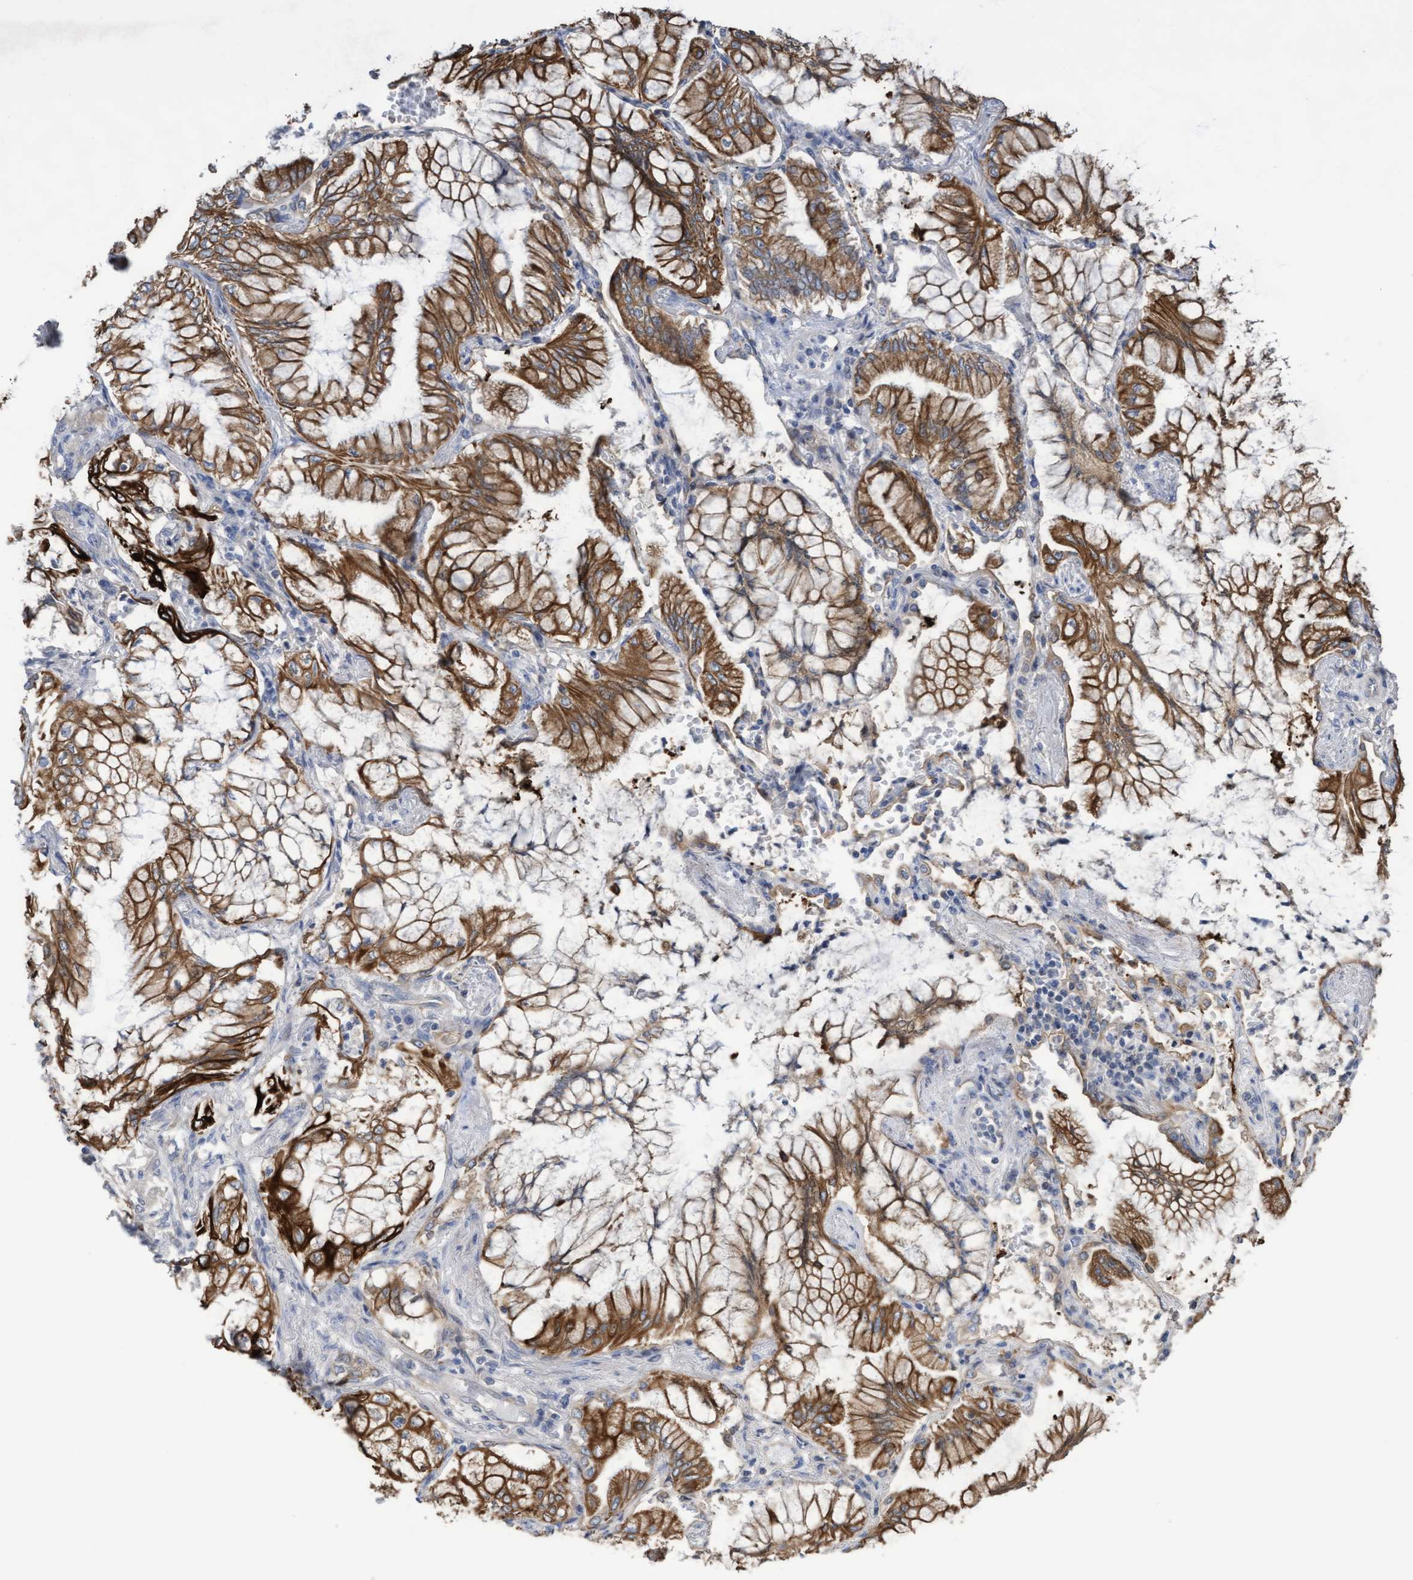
{"staining": {"intensity": "moderate", "quantity": ">75%", "location": "cytoplasmic/membranous"}, "tissue": "lung cancer", "cell_type": "Tumor cells", "image_type": "cancer", "snomed": [{"axis": "morphology", "description": "Adenocarcinoma, NOS"}, {"axis": "topography", "description": "Lung"}], "caption": "Tumor cells demonstrate moderate cytoplasmic/membranous positivity in approximately >75% of cells in lung cancer (adenocarcinoma).", "gene": "KRT24", "patient": {"sex": "female", "age": 70}}